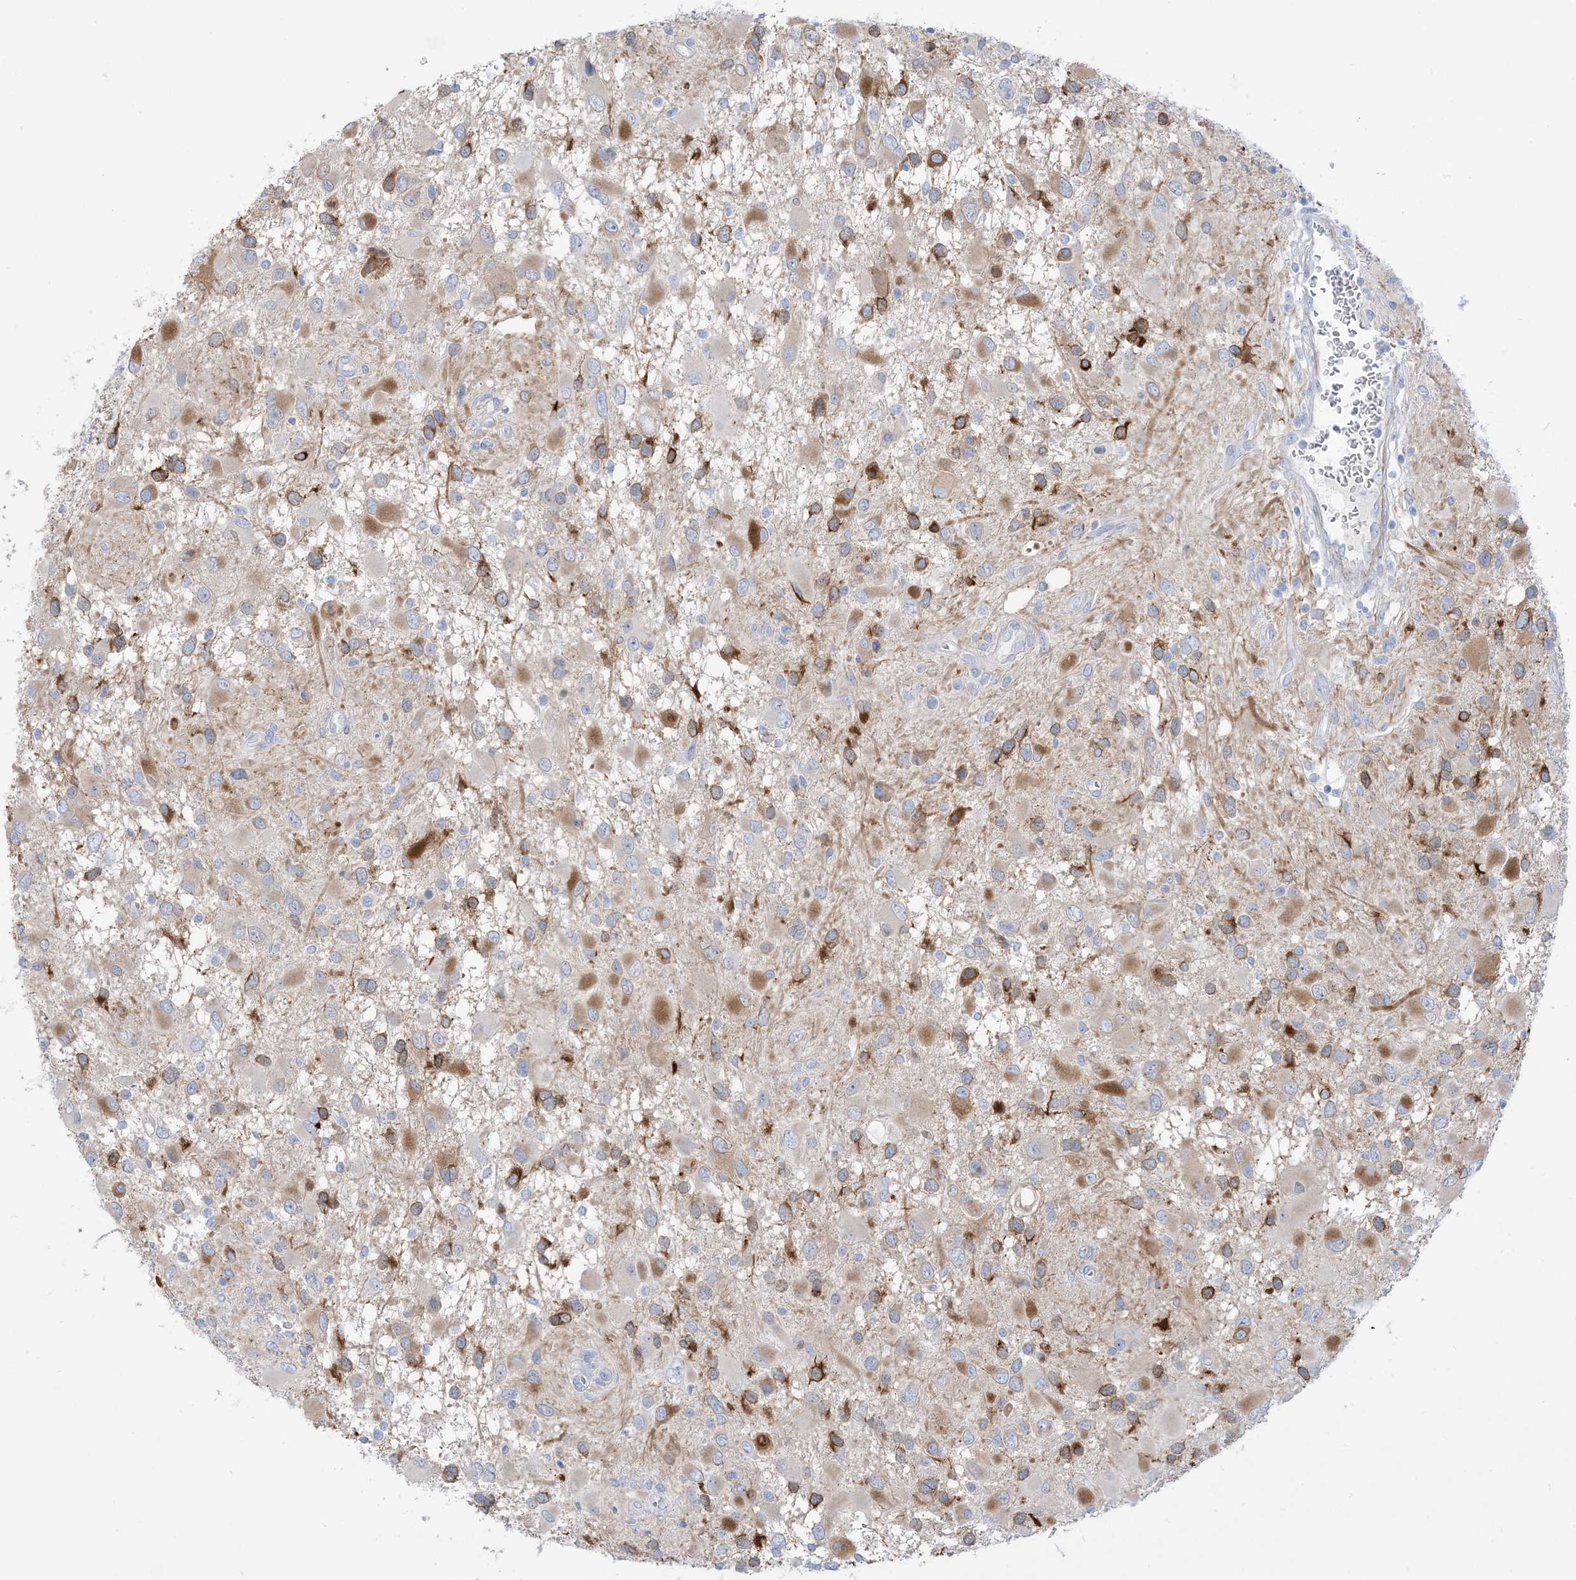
{"staining": {"intensity": "strong", "quantity": "25%-75%", "location": "cytoplasmic/membranous"}, "tissue": "glioma", "cell_type": "Tumor cells", "image_type": "cancer", "snomed": [{"axis": "morphology", "description": "Glioma, malignant, High grade"}, {"axis": "topography", "description": "Brain"}], "caption": "High-power microscopy captured an immunohistochemistry histopathology image of malignant glioma (high-grade), revealing strong cytoplasmic/membranous positivity in approximately 25%-75% of tumor cells.", "gene": "MARS2", "patient": {"sex": "male", "age": 53}}